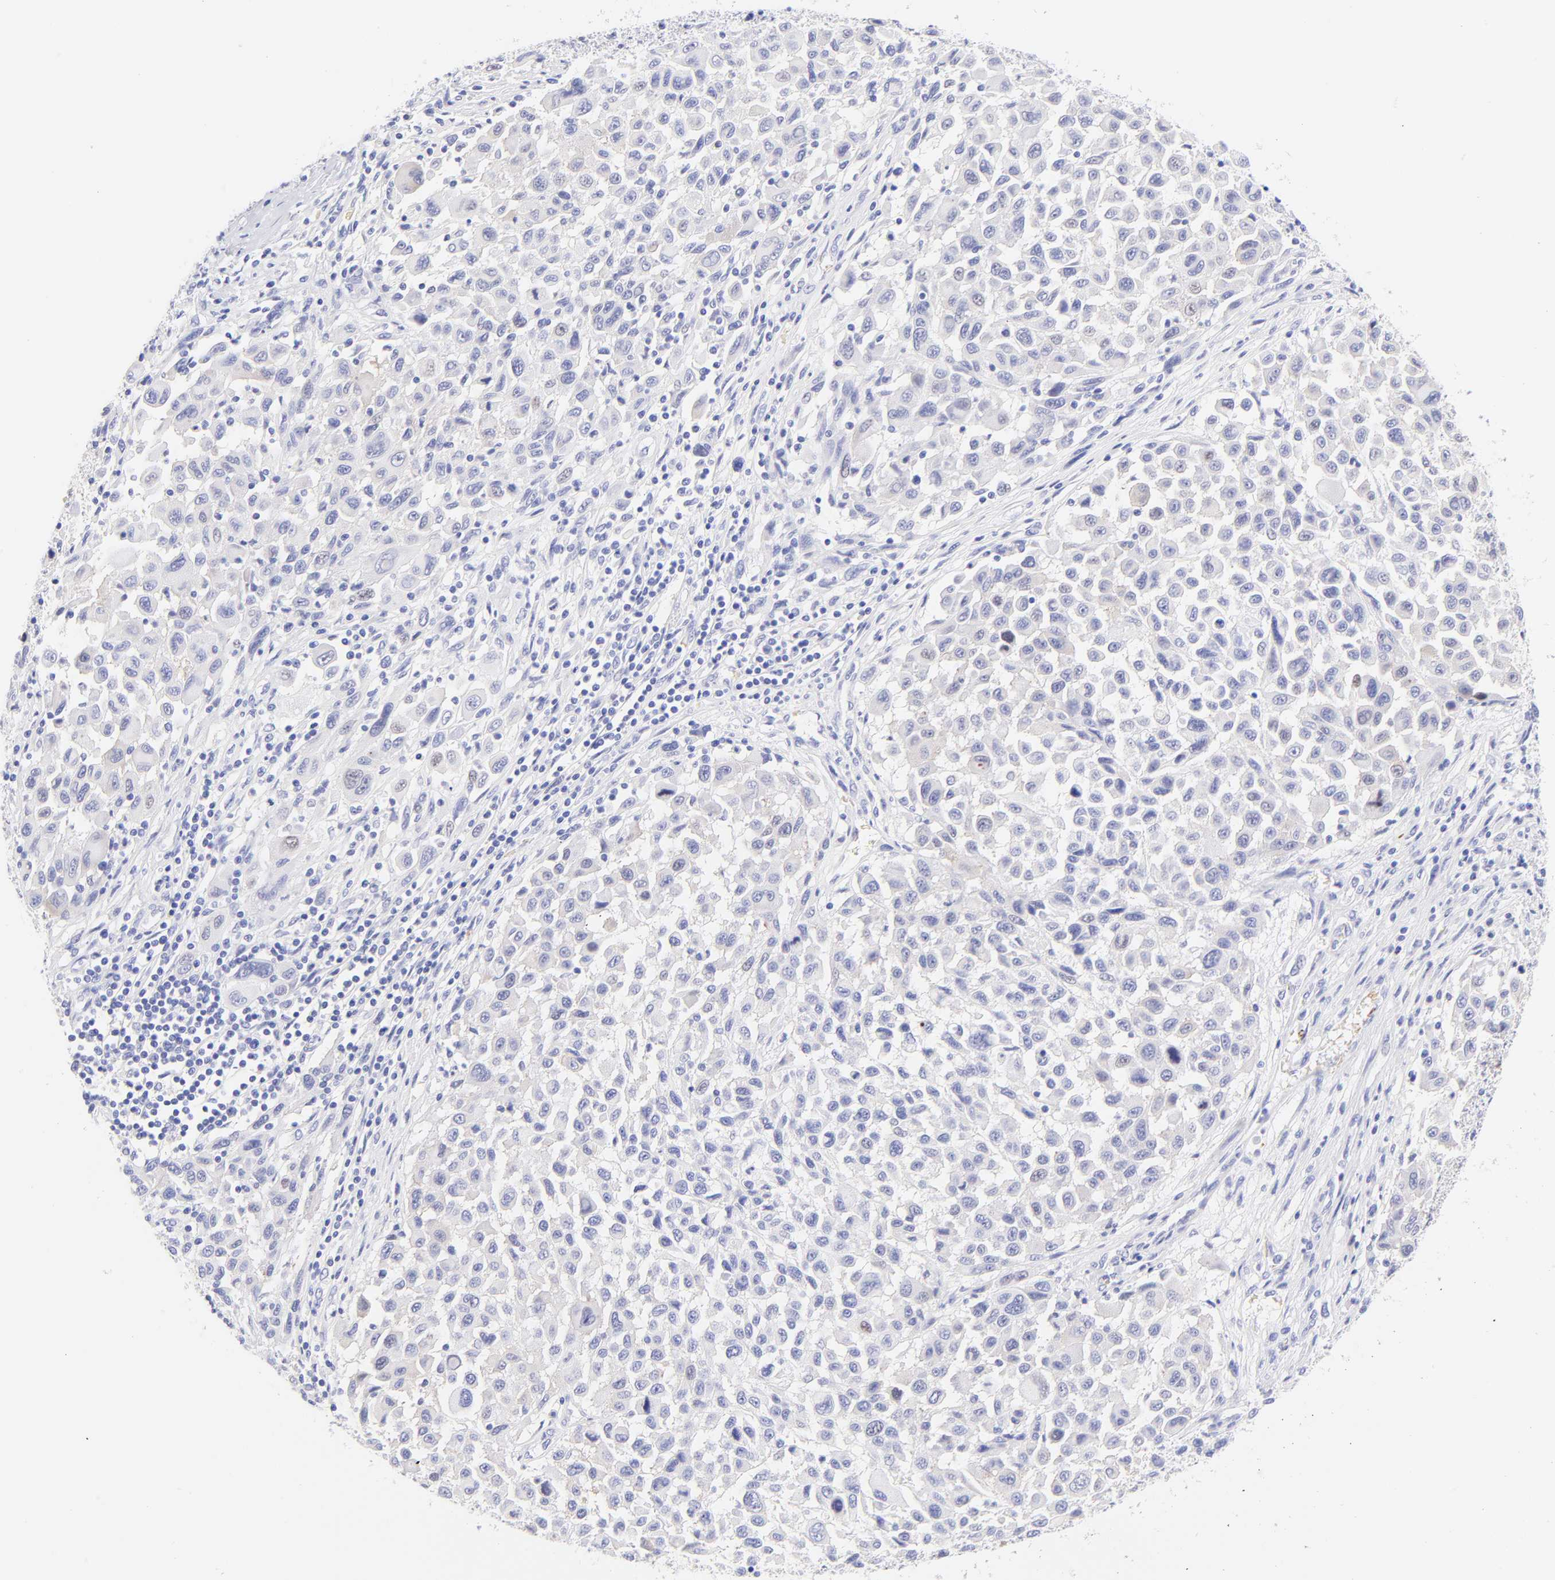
{"staining": {"intensity": "negative", "quantity": "none", "location": "none"}, "tissue": "melanoma", "cell_type": "Tumor cells", "image_type": "cancer", "snomed": [{"axis": "morphology", "description": "Malignant melanoma, Metastatic site"}, {"axis": "topography", "description": "Lymph node"}], "caption": "Tumor cells are negative for protein expression in human malignant melanoma (metastatic site).", "gene": "FRMPD3", "patient": {"sex": "male", "age": 61}}